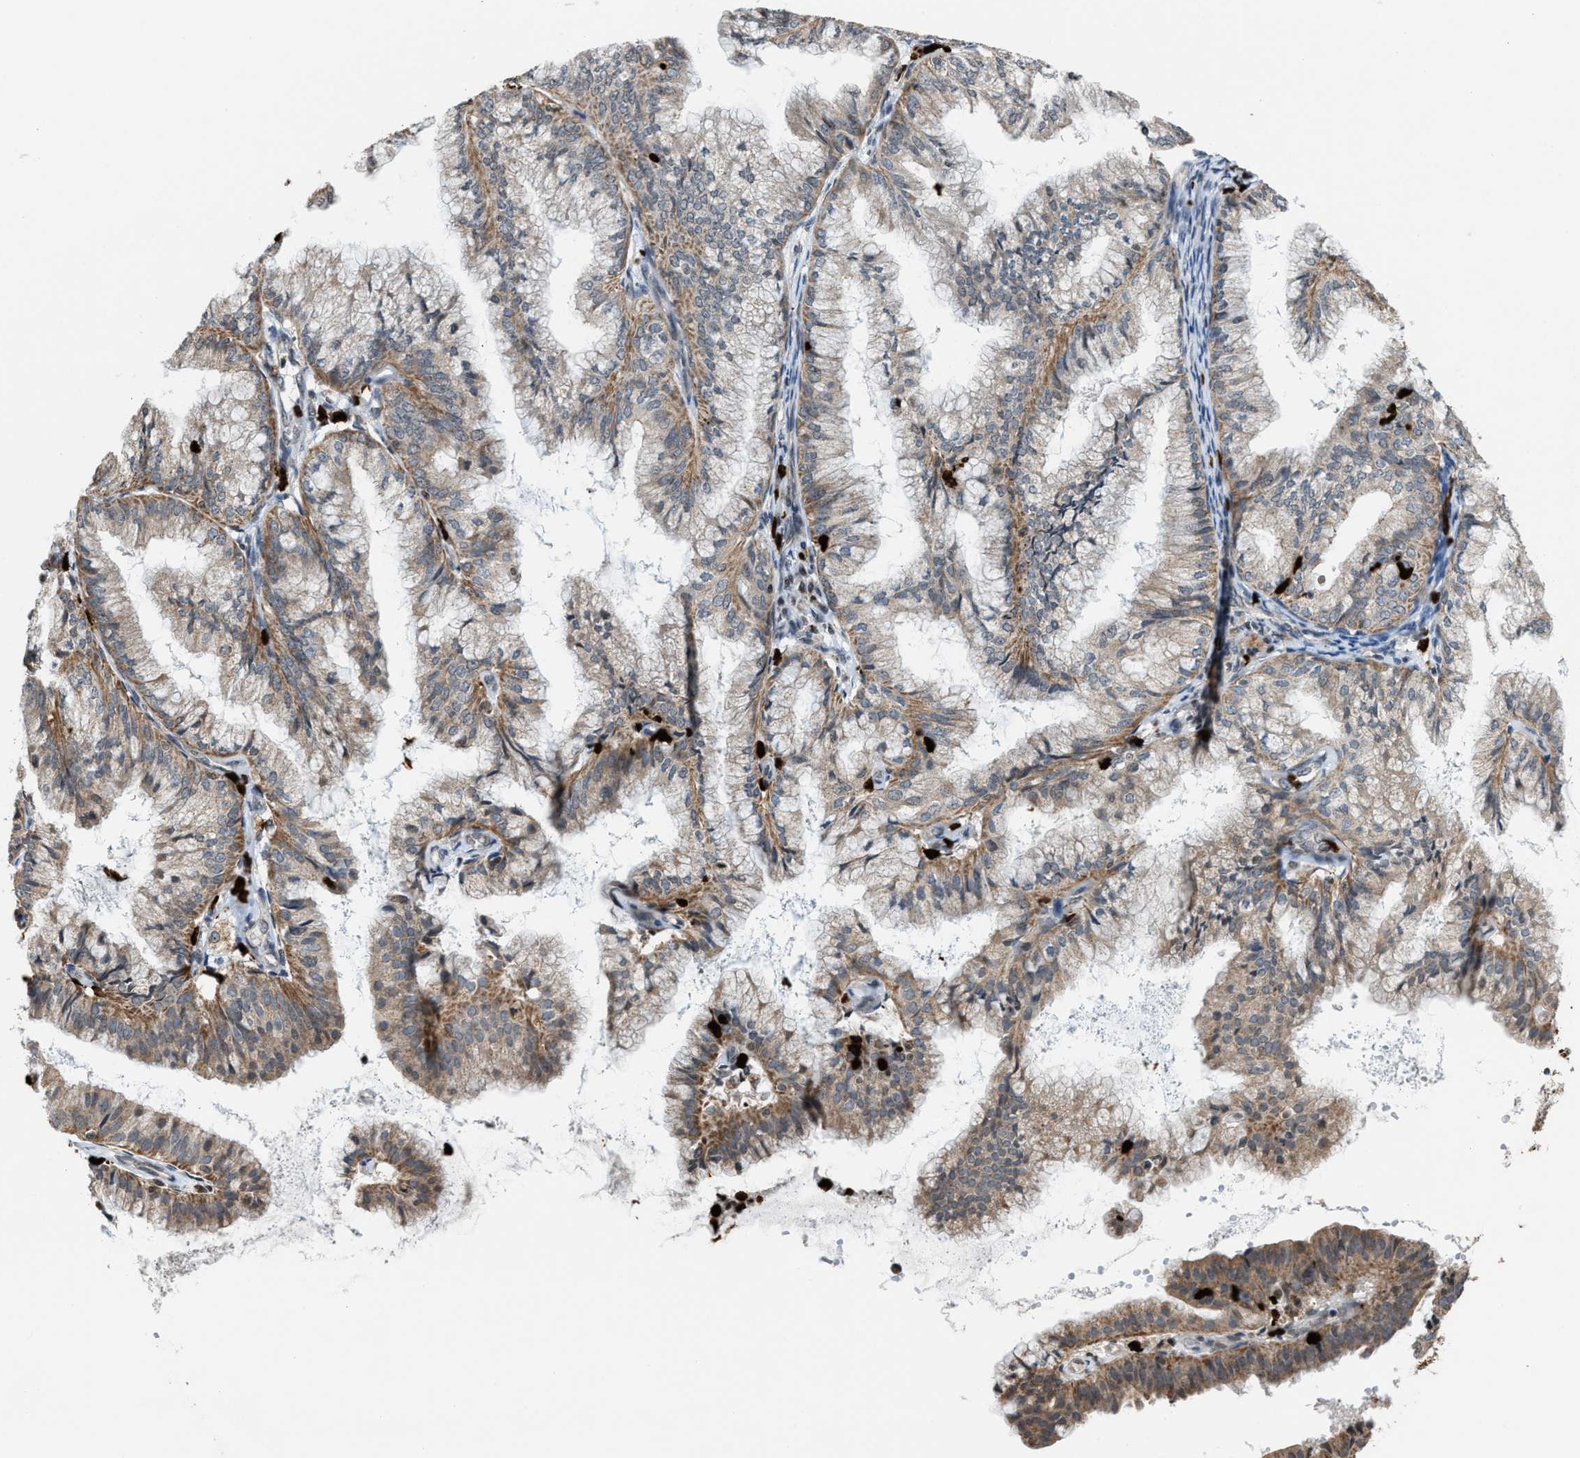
{"staining": {"intensity": "moderate", "quantity": "25%-75%", "location": "cytoplasmic/membranous"}, "tissue": "endometrial cancer", "cell_type": "Tumor cells", "image_type": "cancer", "snomed": [{"axis": "morphology", "description": "Adenocarcinoma, NOS"}, {"axis": "topography", "description": "Endometrium"}], "caption": "Adenocarcinoma (endometrial) was stained to show a protein in brown. There is medium levels of moderate cytoplasmic/membranous staining in about 25%-75% of tumor cells.", "gene": "PRUNE2", "patient": {"sex": "female", "age": 63}}